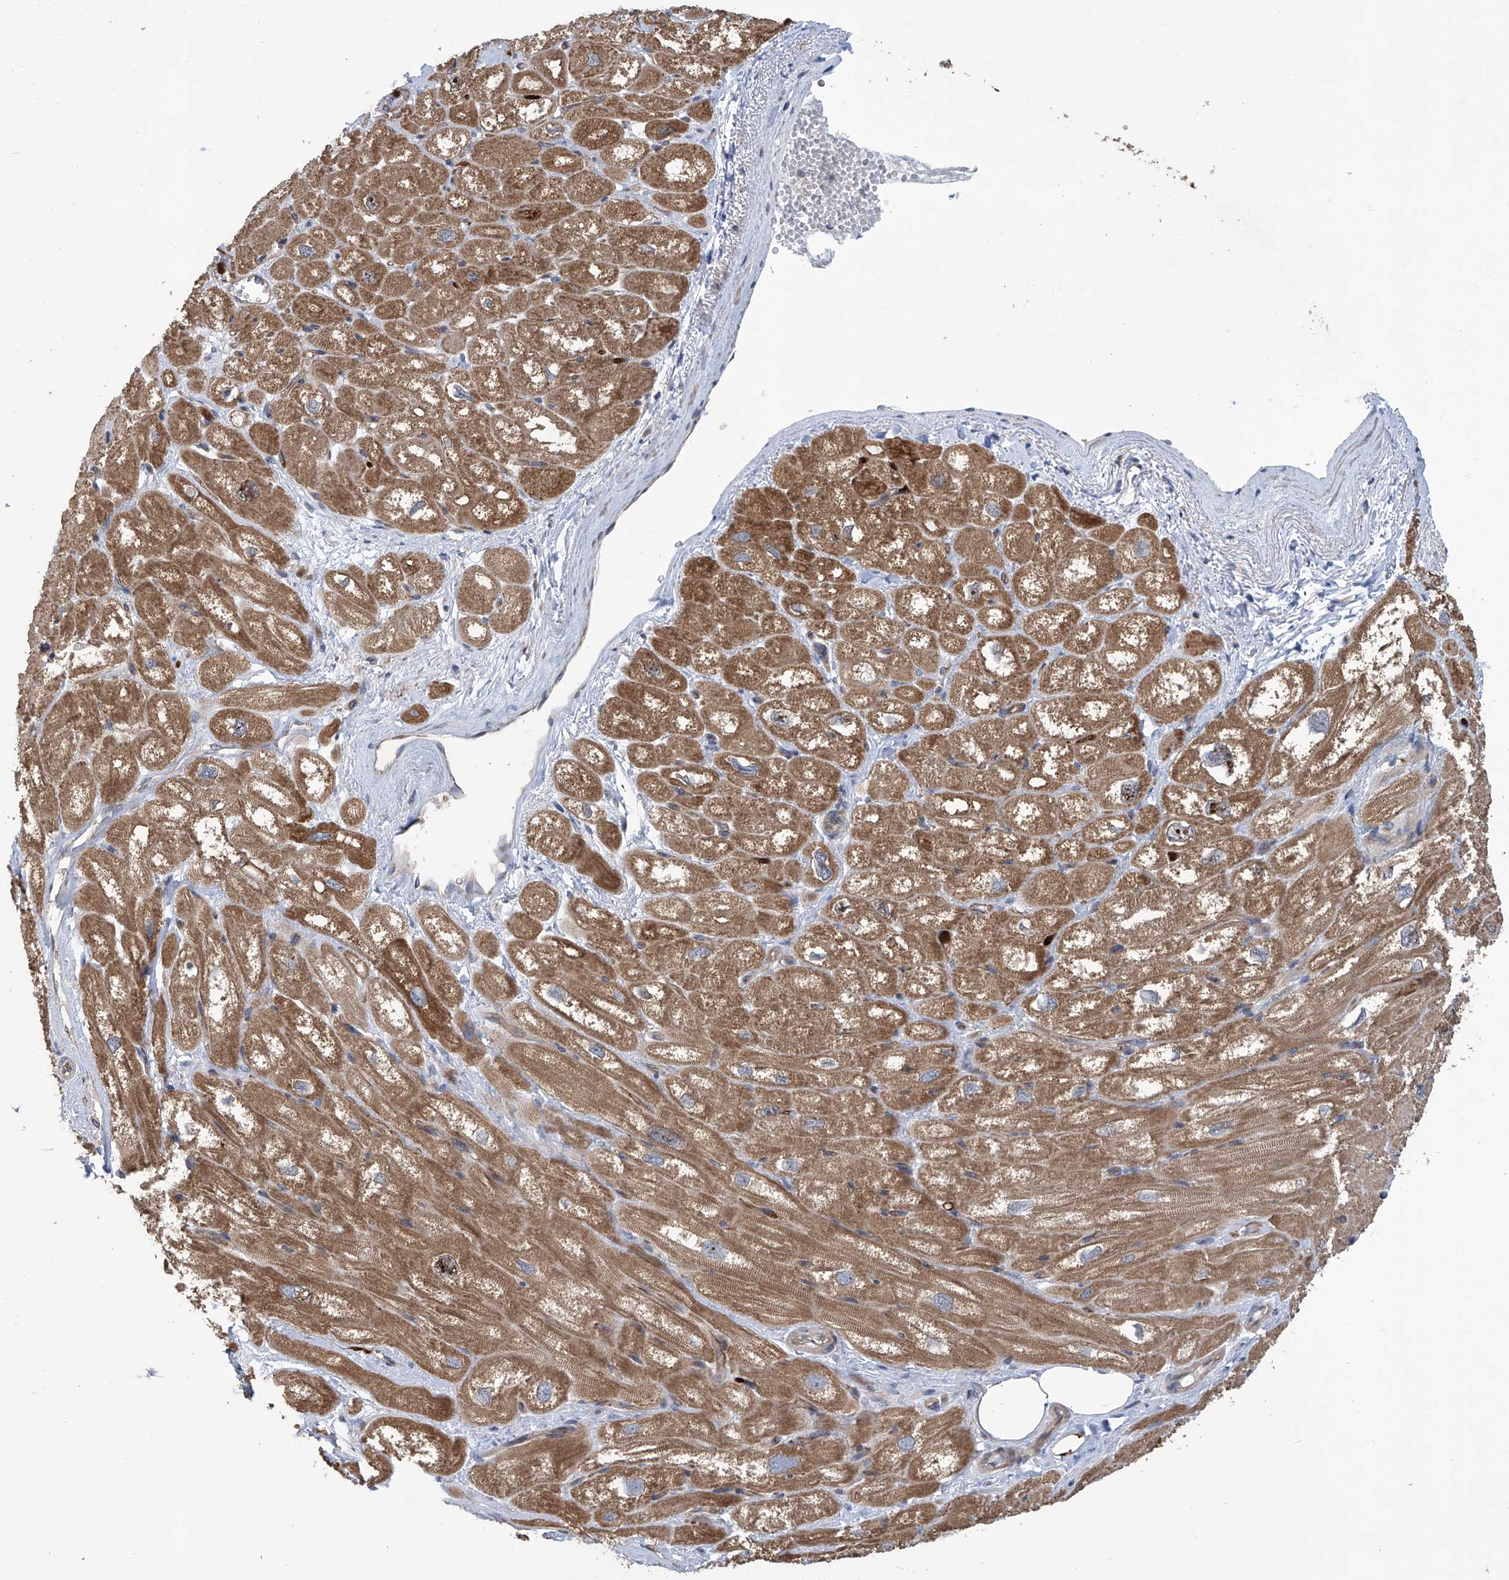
{"staining": {"intensity": "moderate", "quantity": "25%-75%", "location": "cytoplasmic/membranous"}, "tissue": "heart muscle", "cell_type": "Cardiomyocytes", "image_type": "normal", "snomed": [{"axis": "morphology", "description": "Normal tissue, NOS"}, {"axis": "topography", "description": "Heart"}], "caption": "Human heart muscle stained with a brown dye demonstrates moderate cytoplasmic/membranous positive staining in approximately 25%-75% of cardiomyocytes.", "gene": "EIF2D", "patient": {"sex": "male", "age": 50}}